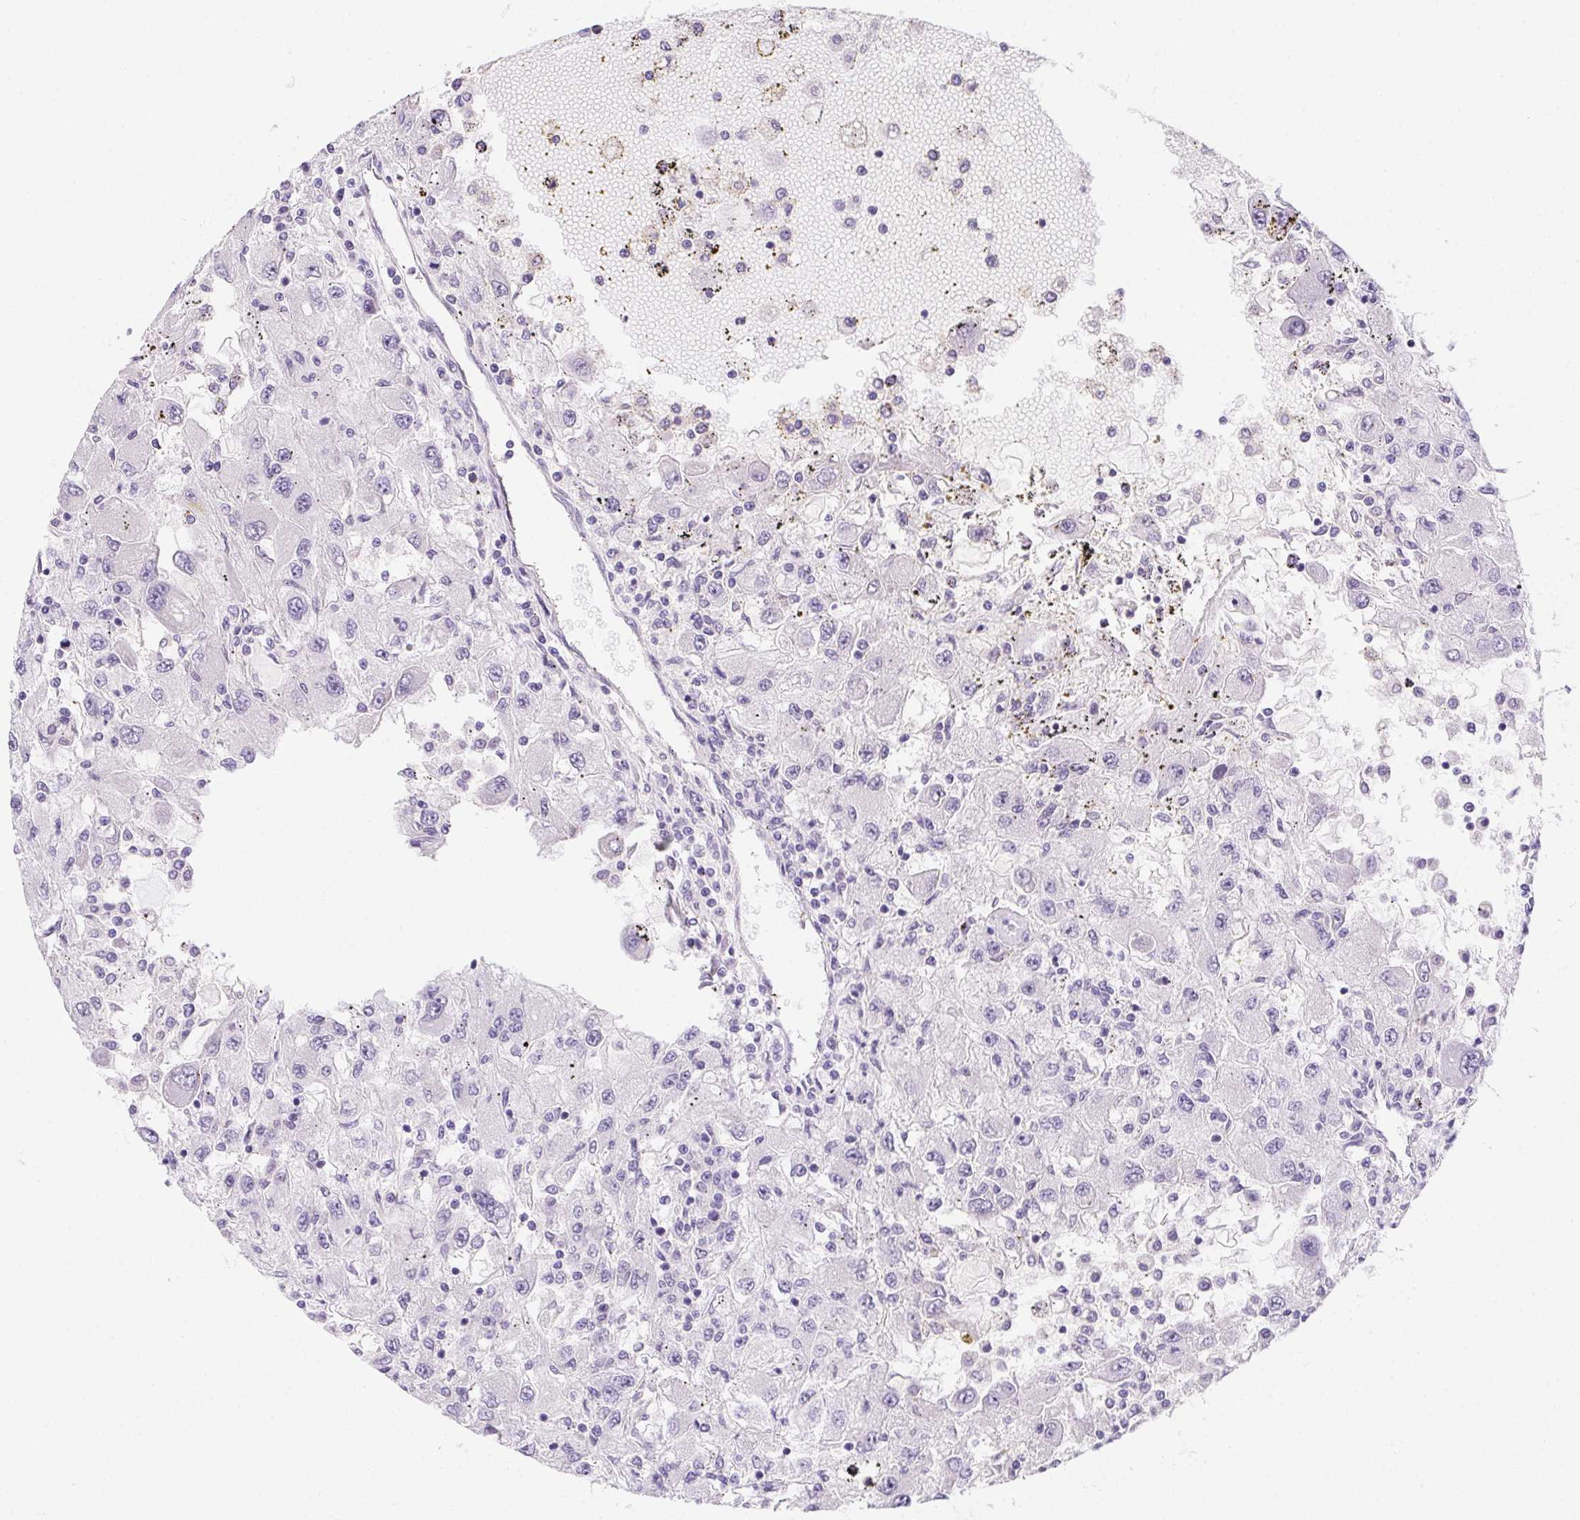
{"staining": {"intensity": "negative", "quantity": "none", "location": "none"}, "tissue": "renal cancer", "cell_type": "Tumor cells", "image_type": "cancer", "snomed": [{"axis": "morphology", "description": "Adenocarcinoma, NOS"}, {"axis": "topography", "description": "Kidney"}], "caption": "The immunohistochemistry (IHC) image has no significant positivity in tumor cells of renal cancer (adenocarcinoma) tissue.", "gene": "PRKAA1", "patient": {"sex": "female", "age": 67}}